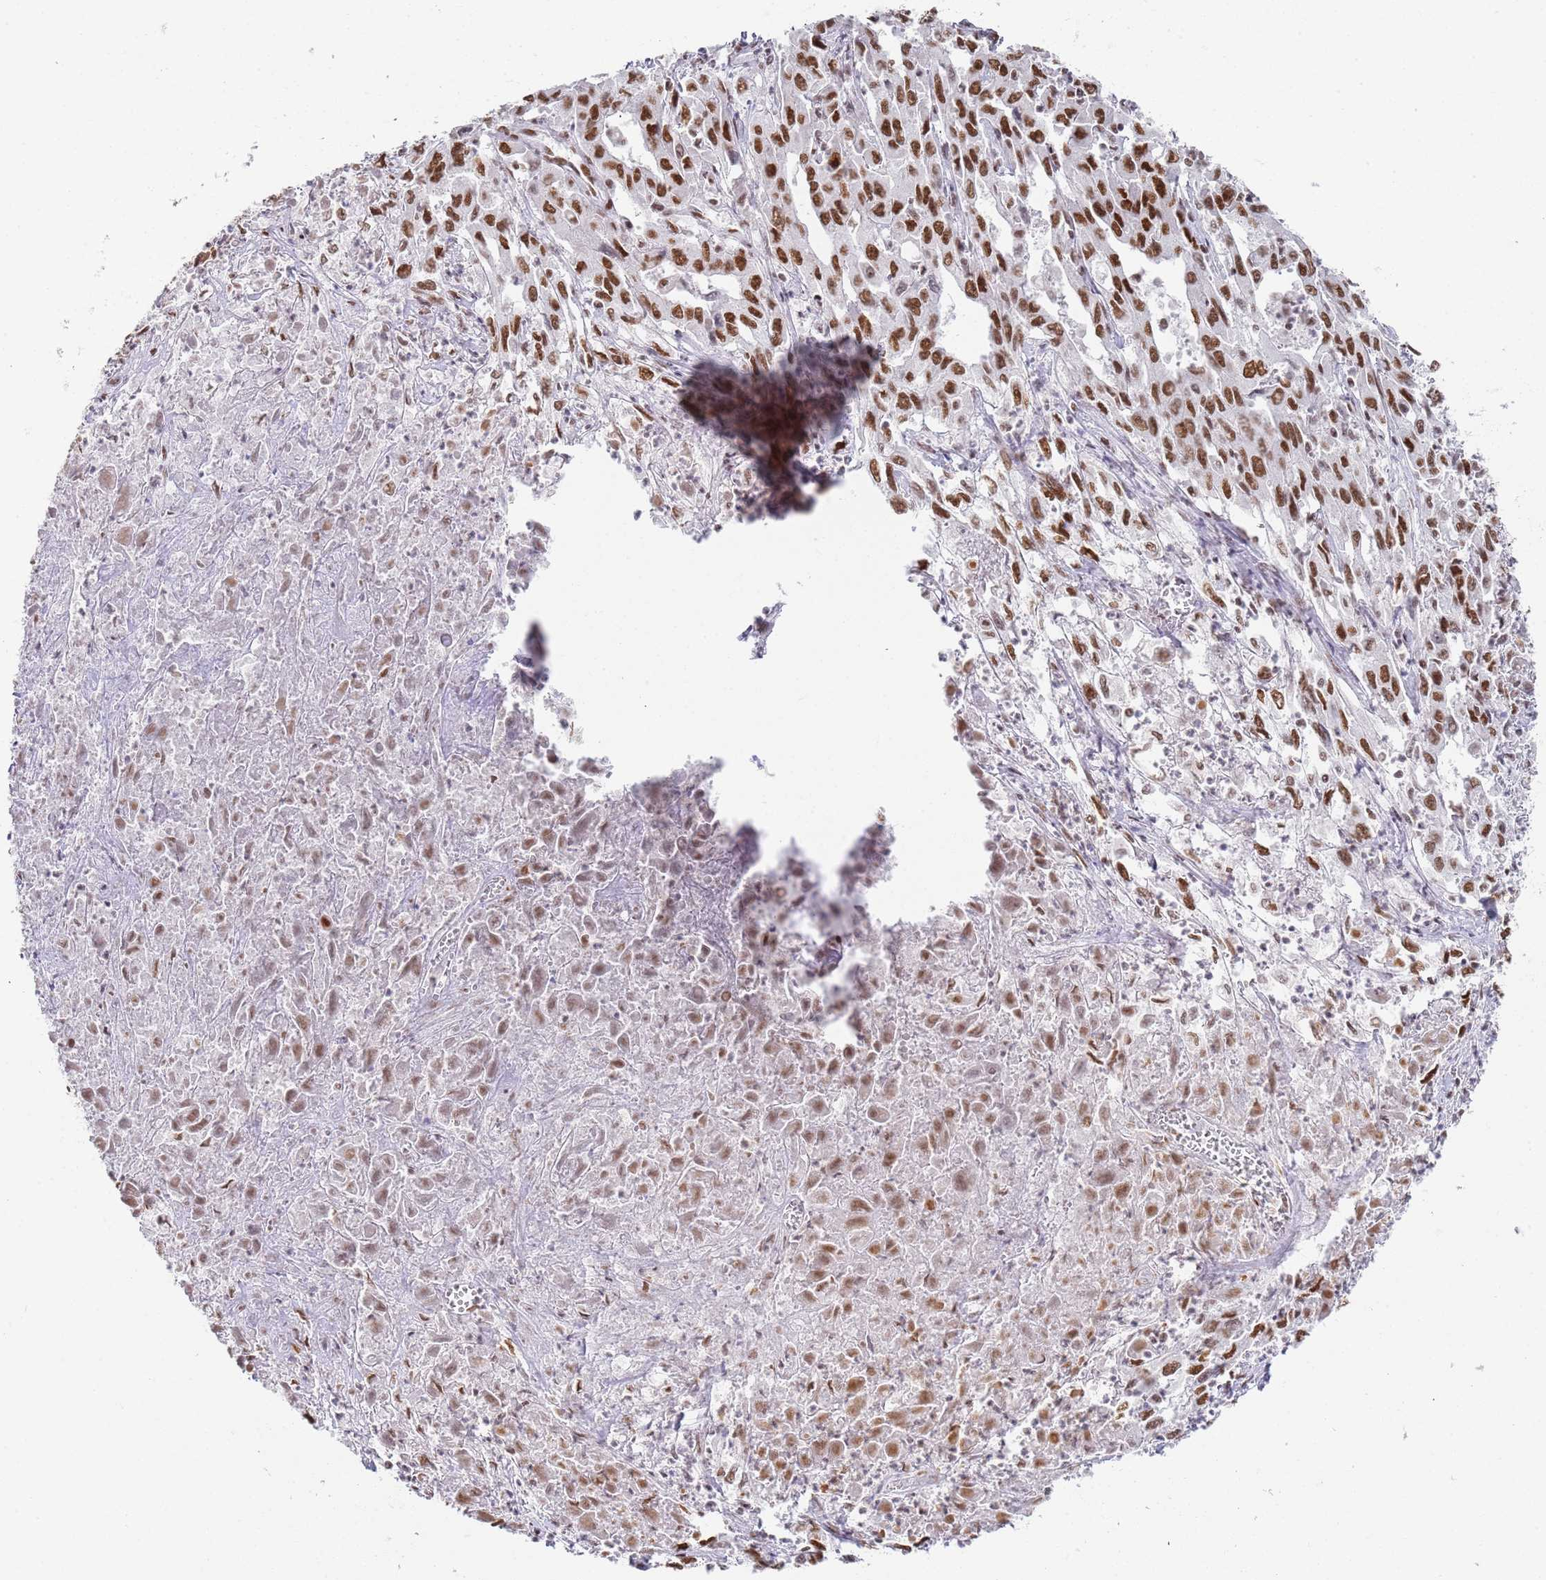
{"staining": {"intensity": "strong", "quantity": ">75%", "location": "nuclear"}, "tissue": "liver cancer", "cell_type": "Tumor cells", "image_type": "cancer", "snomed": [{"axis": "morphology", "description": "Carcinoma, Hepatocellular, NOS"}, {"axis": "topography", "description": "Liver"}], "caption": "Liver cancer (hepatocellular carcinoma) was stained to show a protein in brown. There is high levels of strong nuclear expression in about >75% of tumor cells.", "gene": "AKAP8L", "patient": {"sex": "male", "age": 63}}